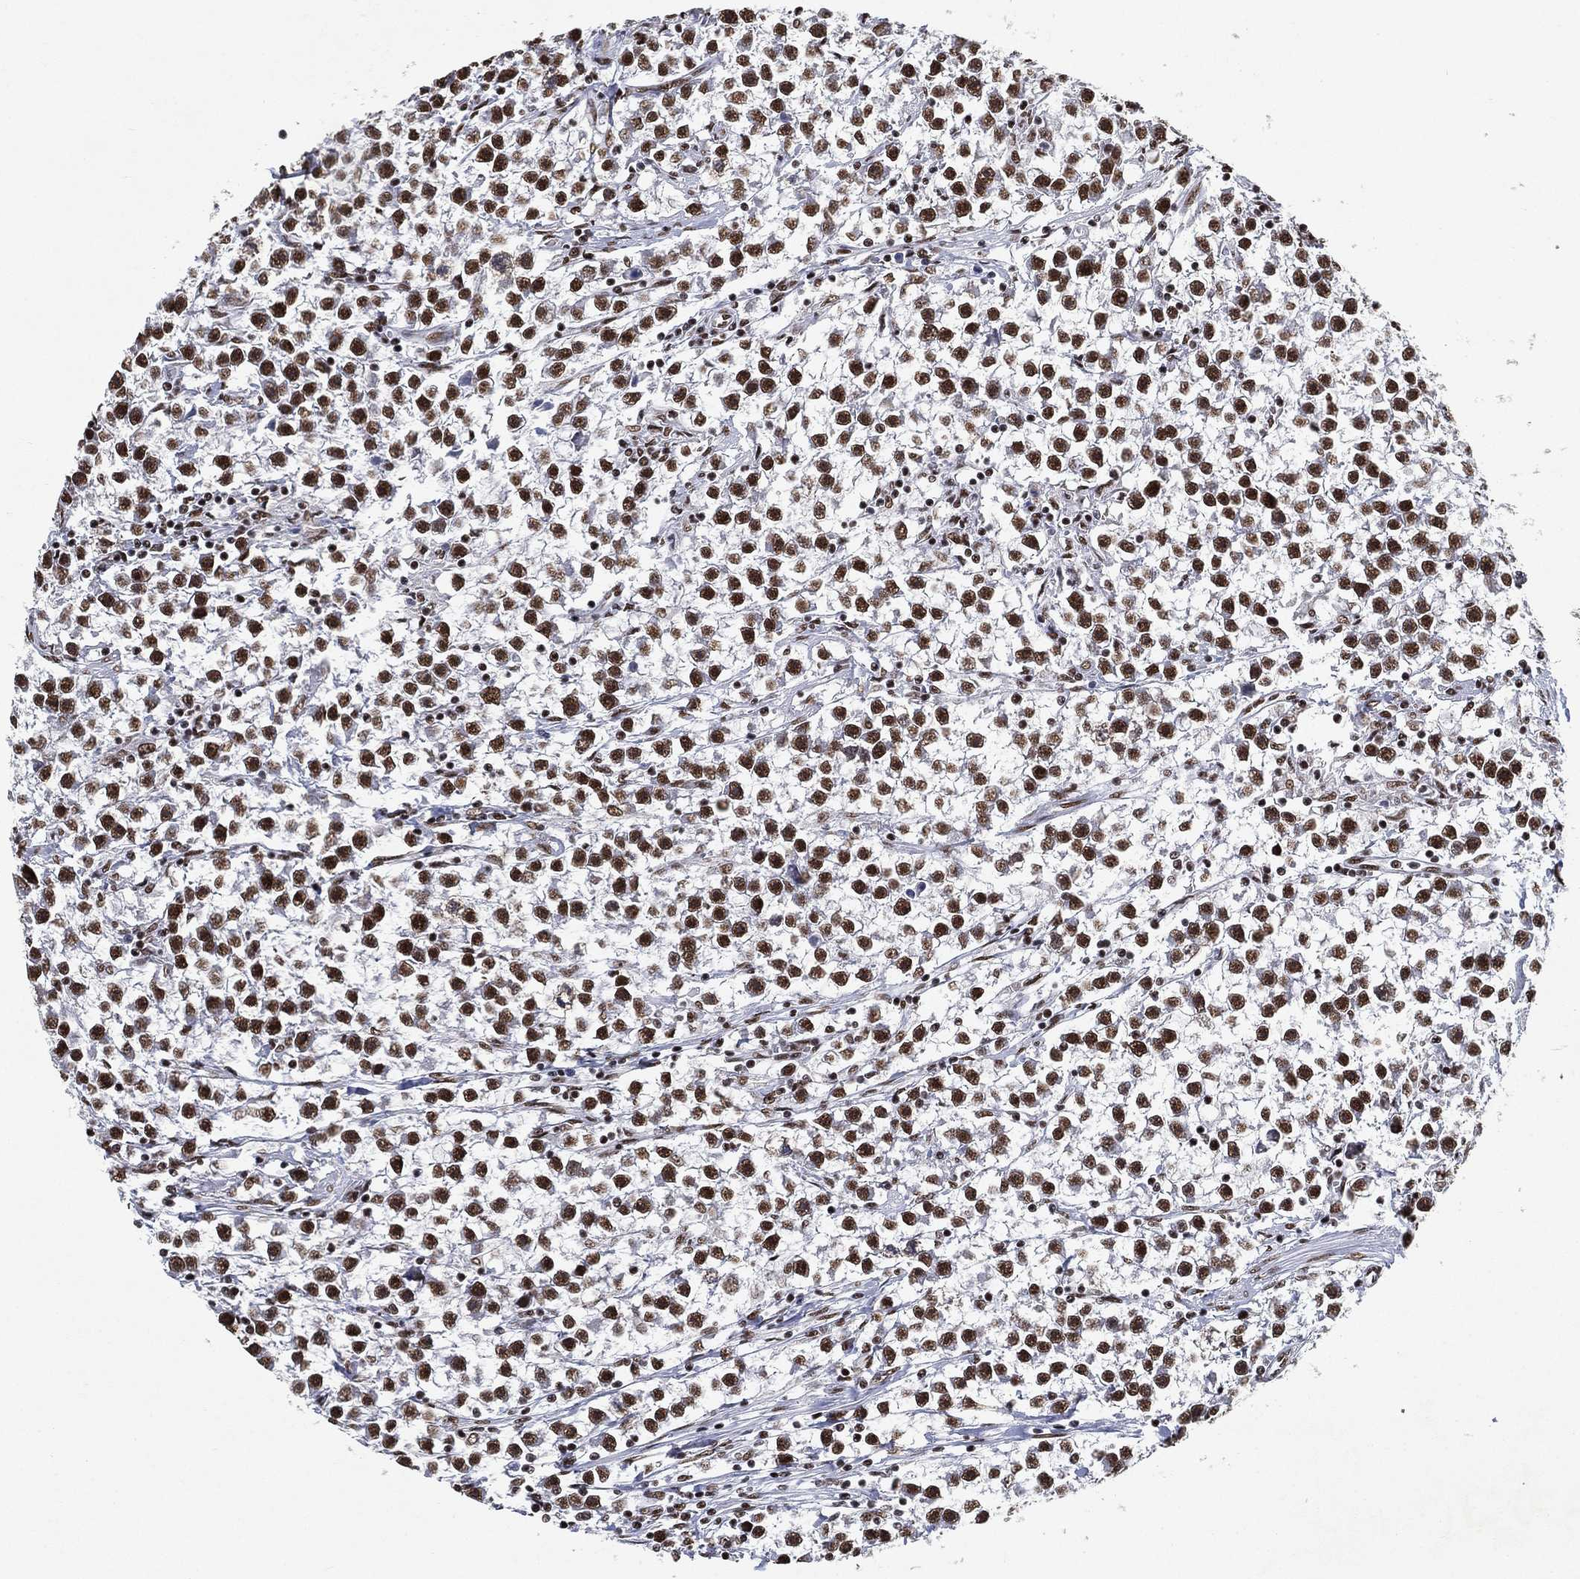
{"staining": {"intensity": "strong", "quantity": ">75%", "location": "nuclear"}, "tissue": "testis cancer", "cell_type": "Tumor cells", "image_type": "cancer", "snomed": [{"axis": "morphology", "description": "Seminoma, NOS"}, {"axis": "topography", "description": "Testis"}], "caption": "Testis cancer (seminoma) stained with DAB immunohistochemistry (IHC) demonstrates high levels of strong nuclear staining in about >75% of tumor cells.", "gene": "DDX27", "patient": {"sex": "male", "age": 59}}